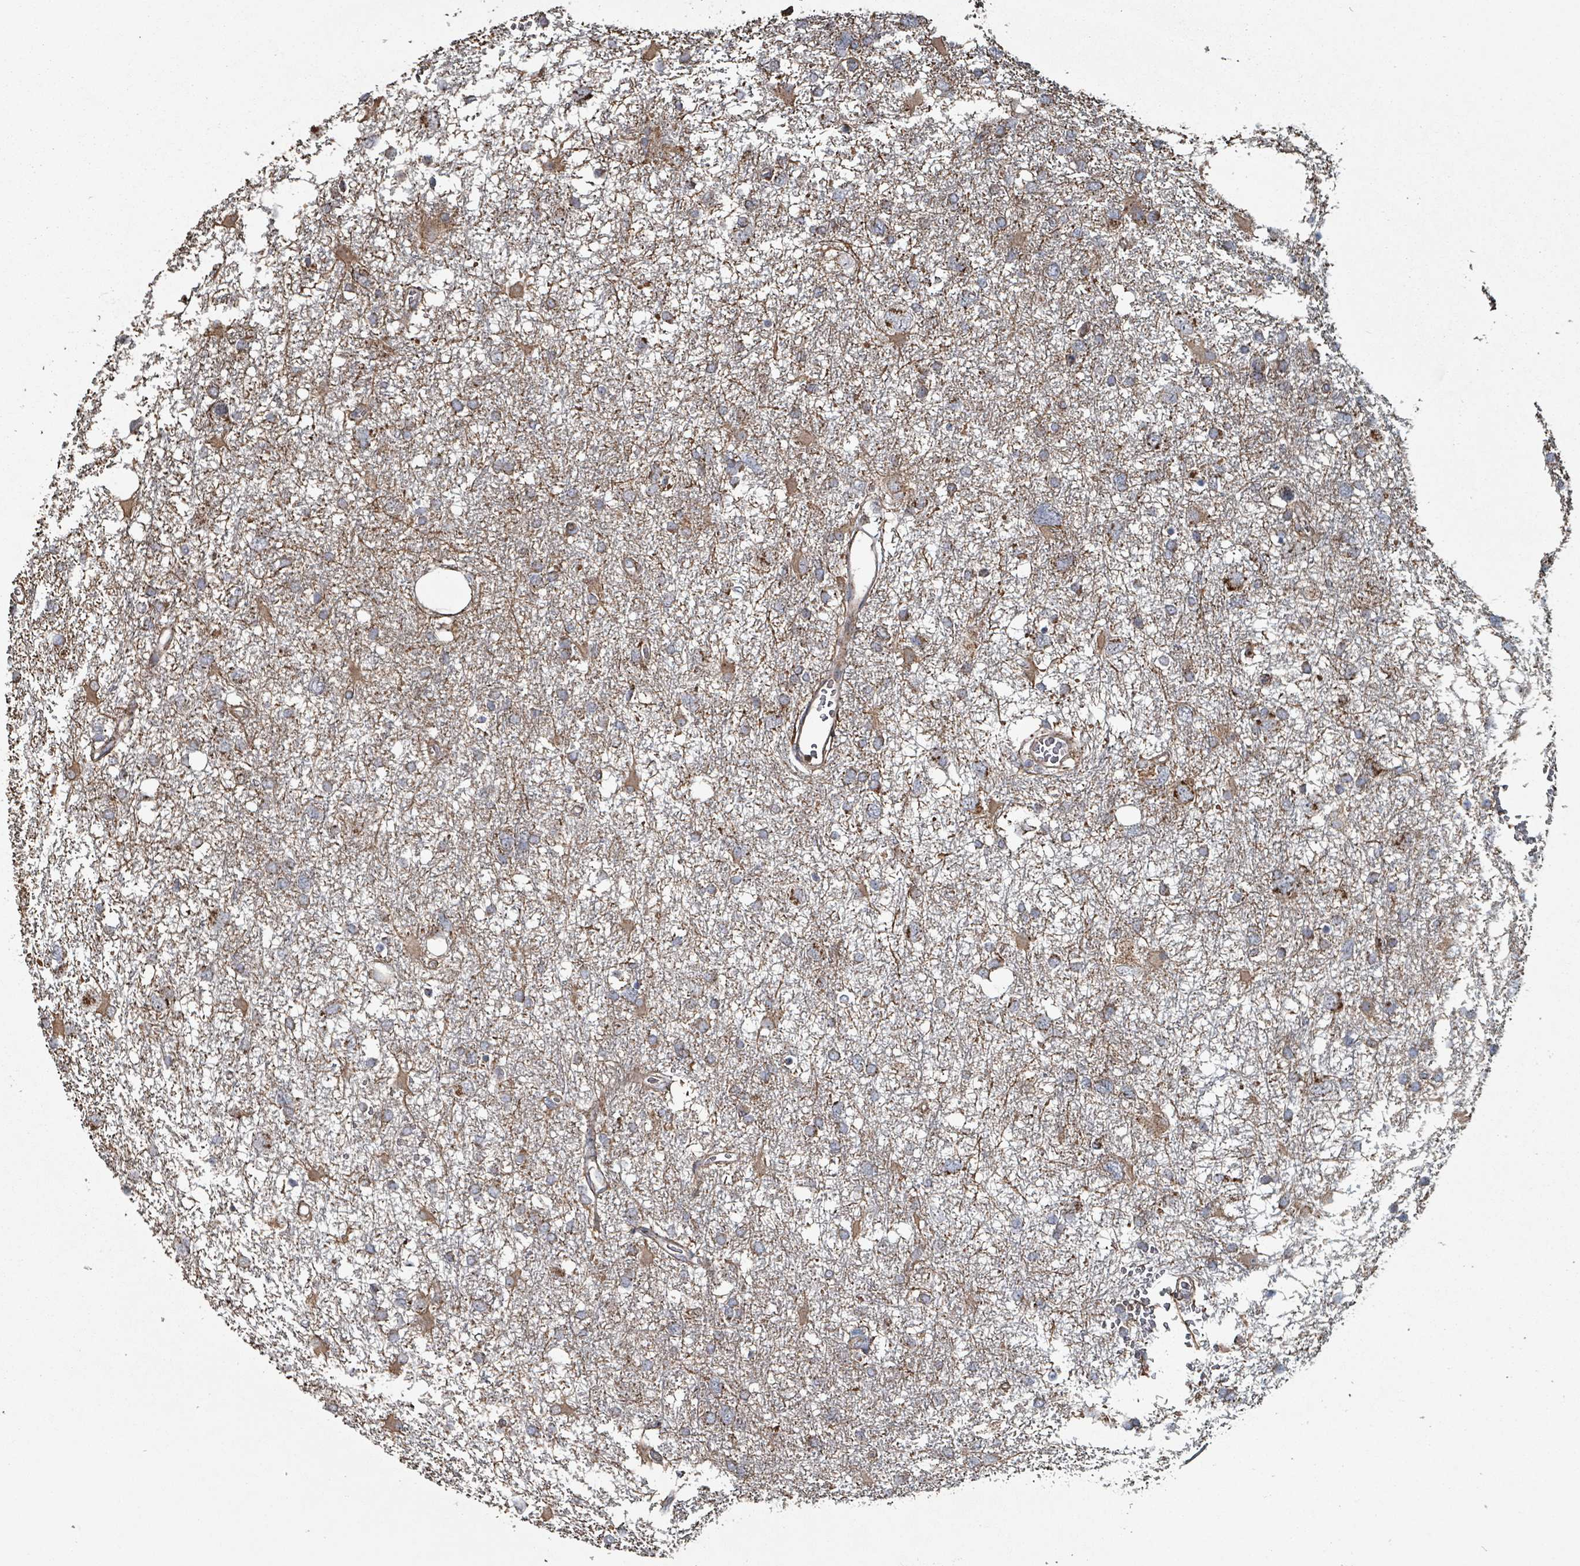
{"staining": {"intensity": "moderate", "quantity": "<25%", "location": "cytoplasmic/membranous"}, "tissue": "glioma", "cell_type": "Tumor cells", "image_type": "cancer", "snomed": [{"axis": "morphology", "description": "Glioma, malignant, High grade"}, {"axis": "topography", "description": "Brain"}], "caption": "Moderate cytoplasmic/membranous staining for a protein is appreciated in about <25% of tumor cells of malignant high-grade glioma using IHC.", "gene": "MRPL4", "patient": {"sex": "male", "age": 61}}